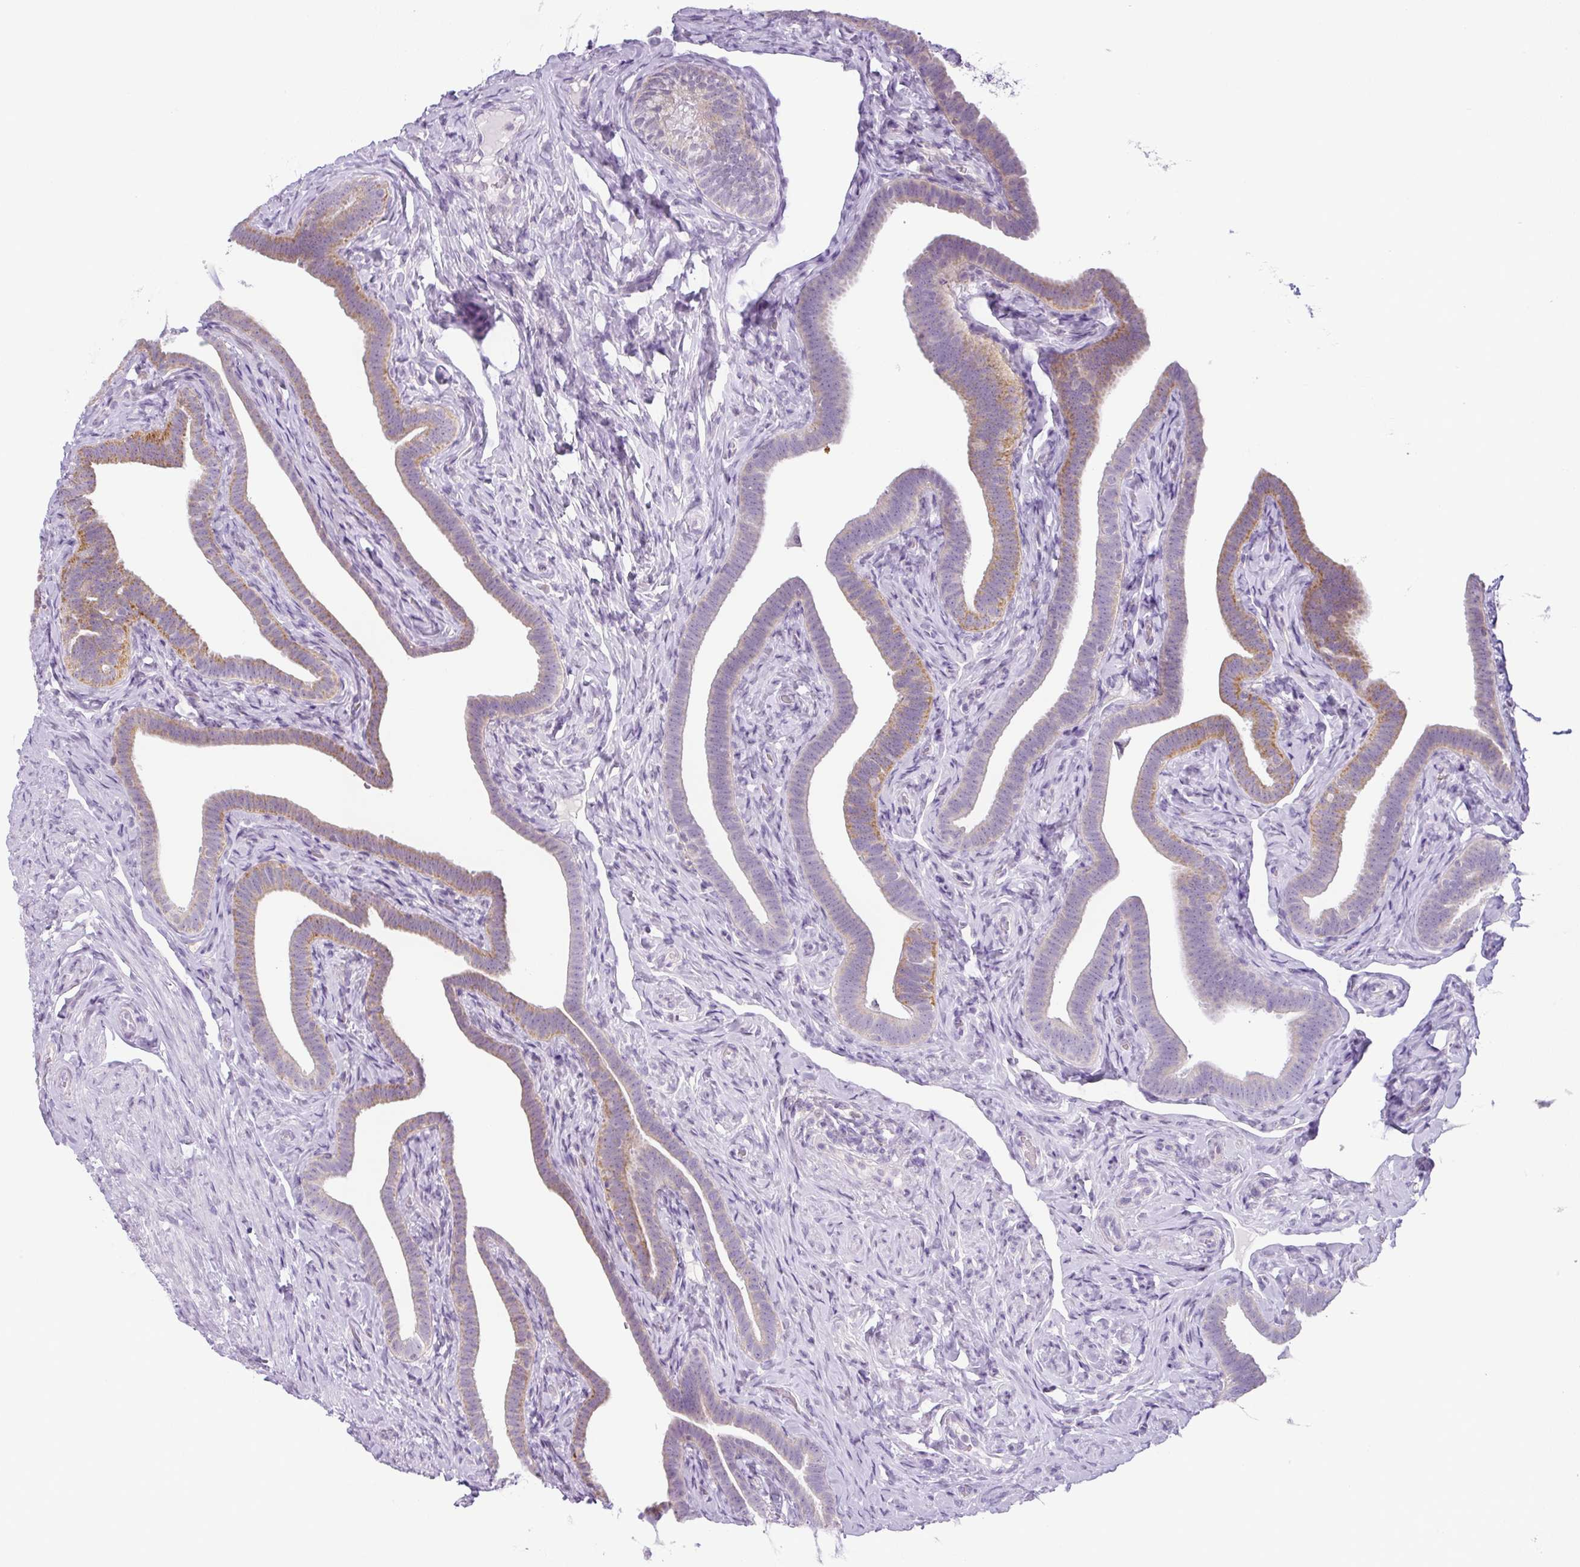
{"staining": {"intensity": "moderate", "quantity": "25%-75%", "location": "cytoplasmic/membranous"}, "tissue": "fallopian tube", "cell_type": "Glandular cells", "image_type": "normal", "snomed": [{"axis": "morphology", "description": "Normal tissue, NOS"}, {"axis": "topography", "description": "Fallopian tube"}], "caption": "Immunohistochemistry (IHC) of normal fallopian tube demonstrates medium levels of moderate cytoplasmic/membranous staining in about 25%-75% of glandular cells.", "gene": "HMCN2", "patient": {"sex": "female", "age": 69}}